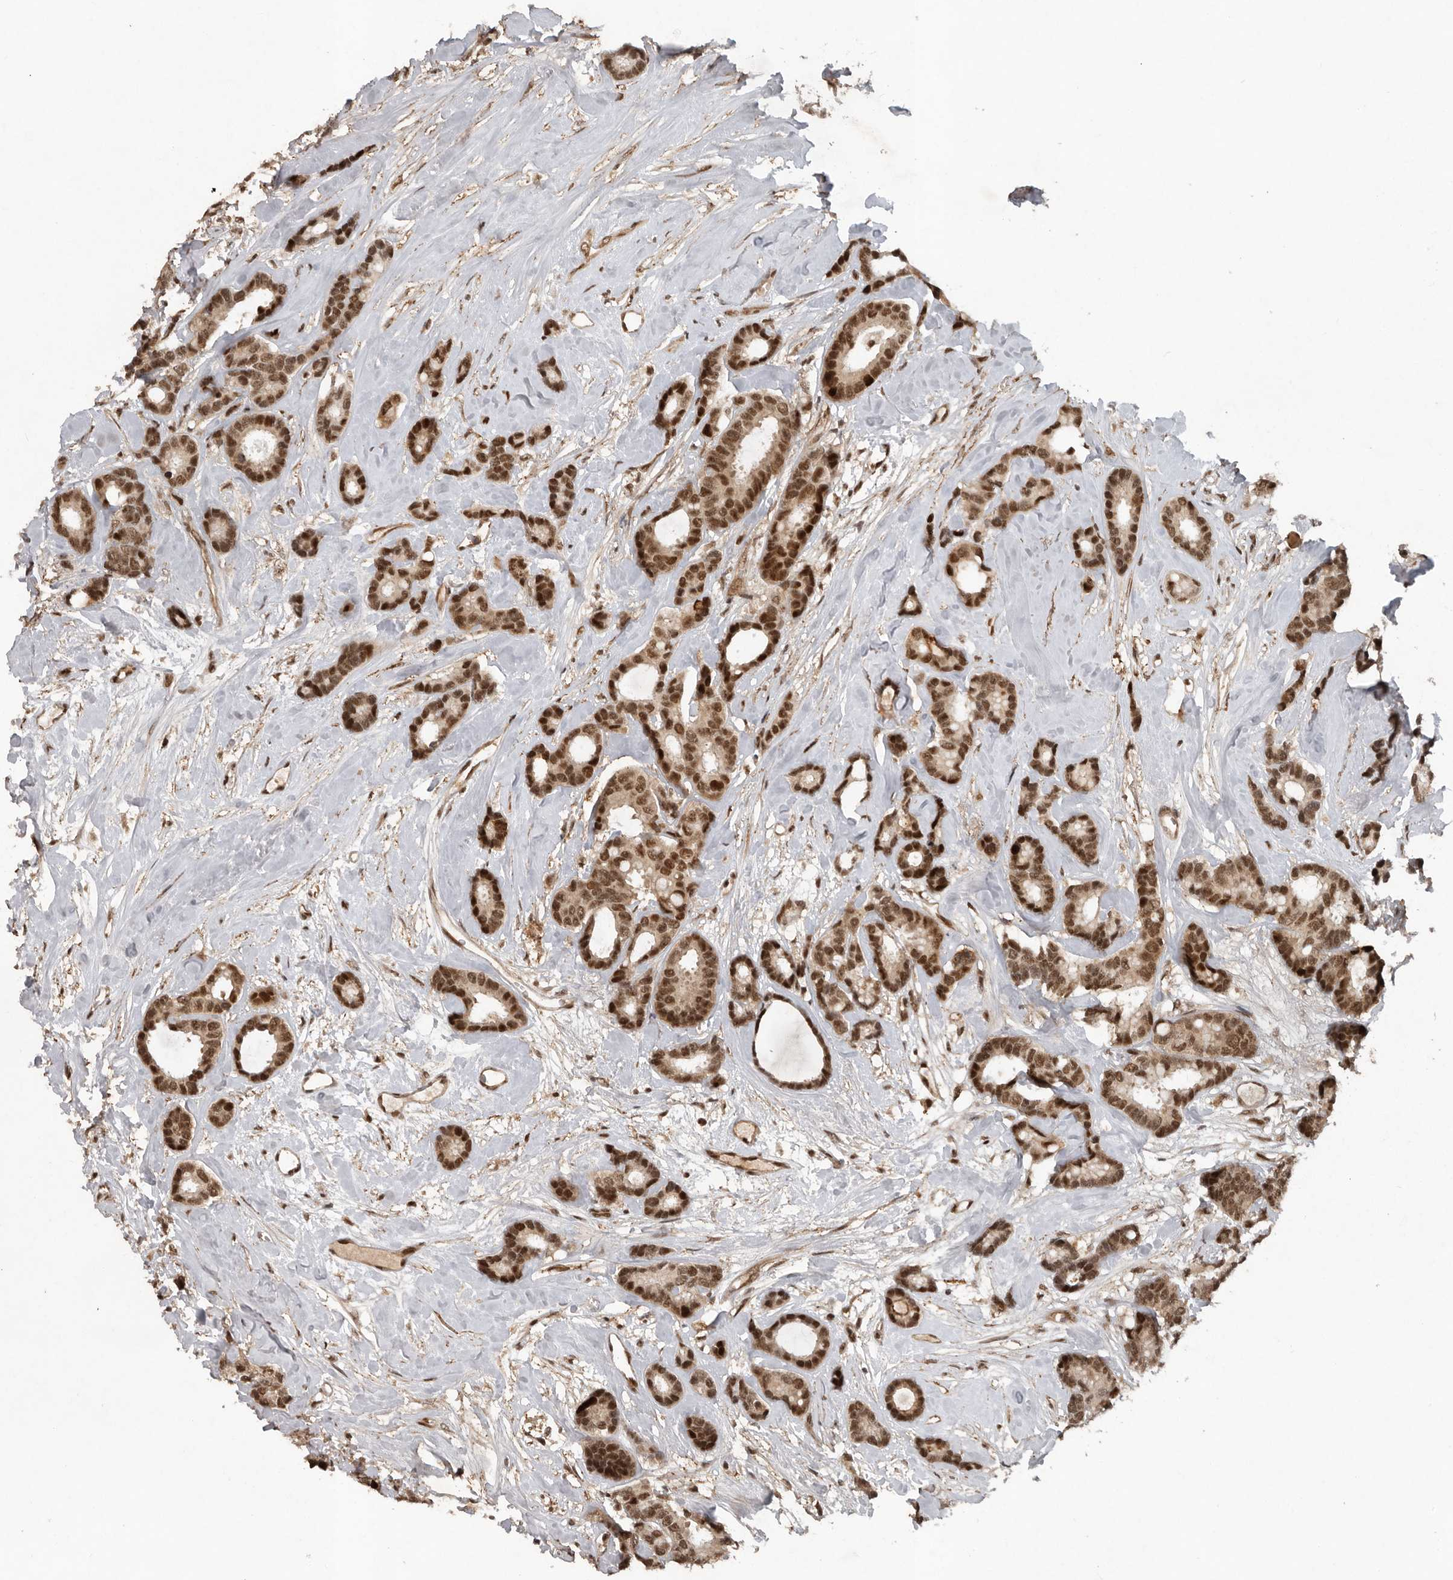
{"staining": {"intensity": "moderate", "quantity": ">75%", "location": "nuclear"}, "tissue": "breast cancer", "cell_type": "Tumor cells", "image_type": "cancer", "snomed": [{"axis": "morphology", "description": "Duct carcinoma"}, {"axis": "topography", "description": "Breast"}], "caption": "DAB immunohistochemical staining of human breast cancer (infiltrating ductal carcinoma) reveals moderate nuclear protein positivity in approximately >75% of tumor cells.", "gene": "CDC27", "patient": {"sex": "female", "age": 87}}